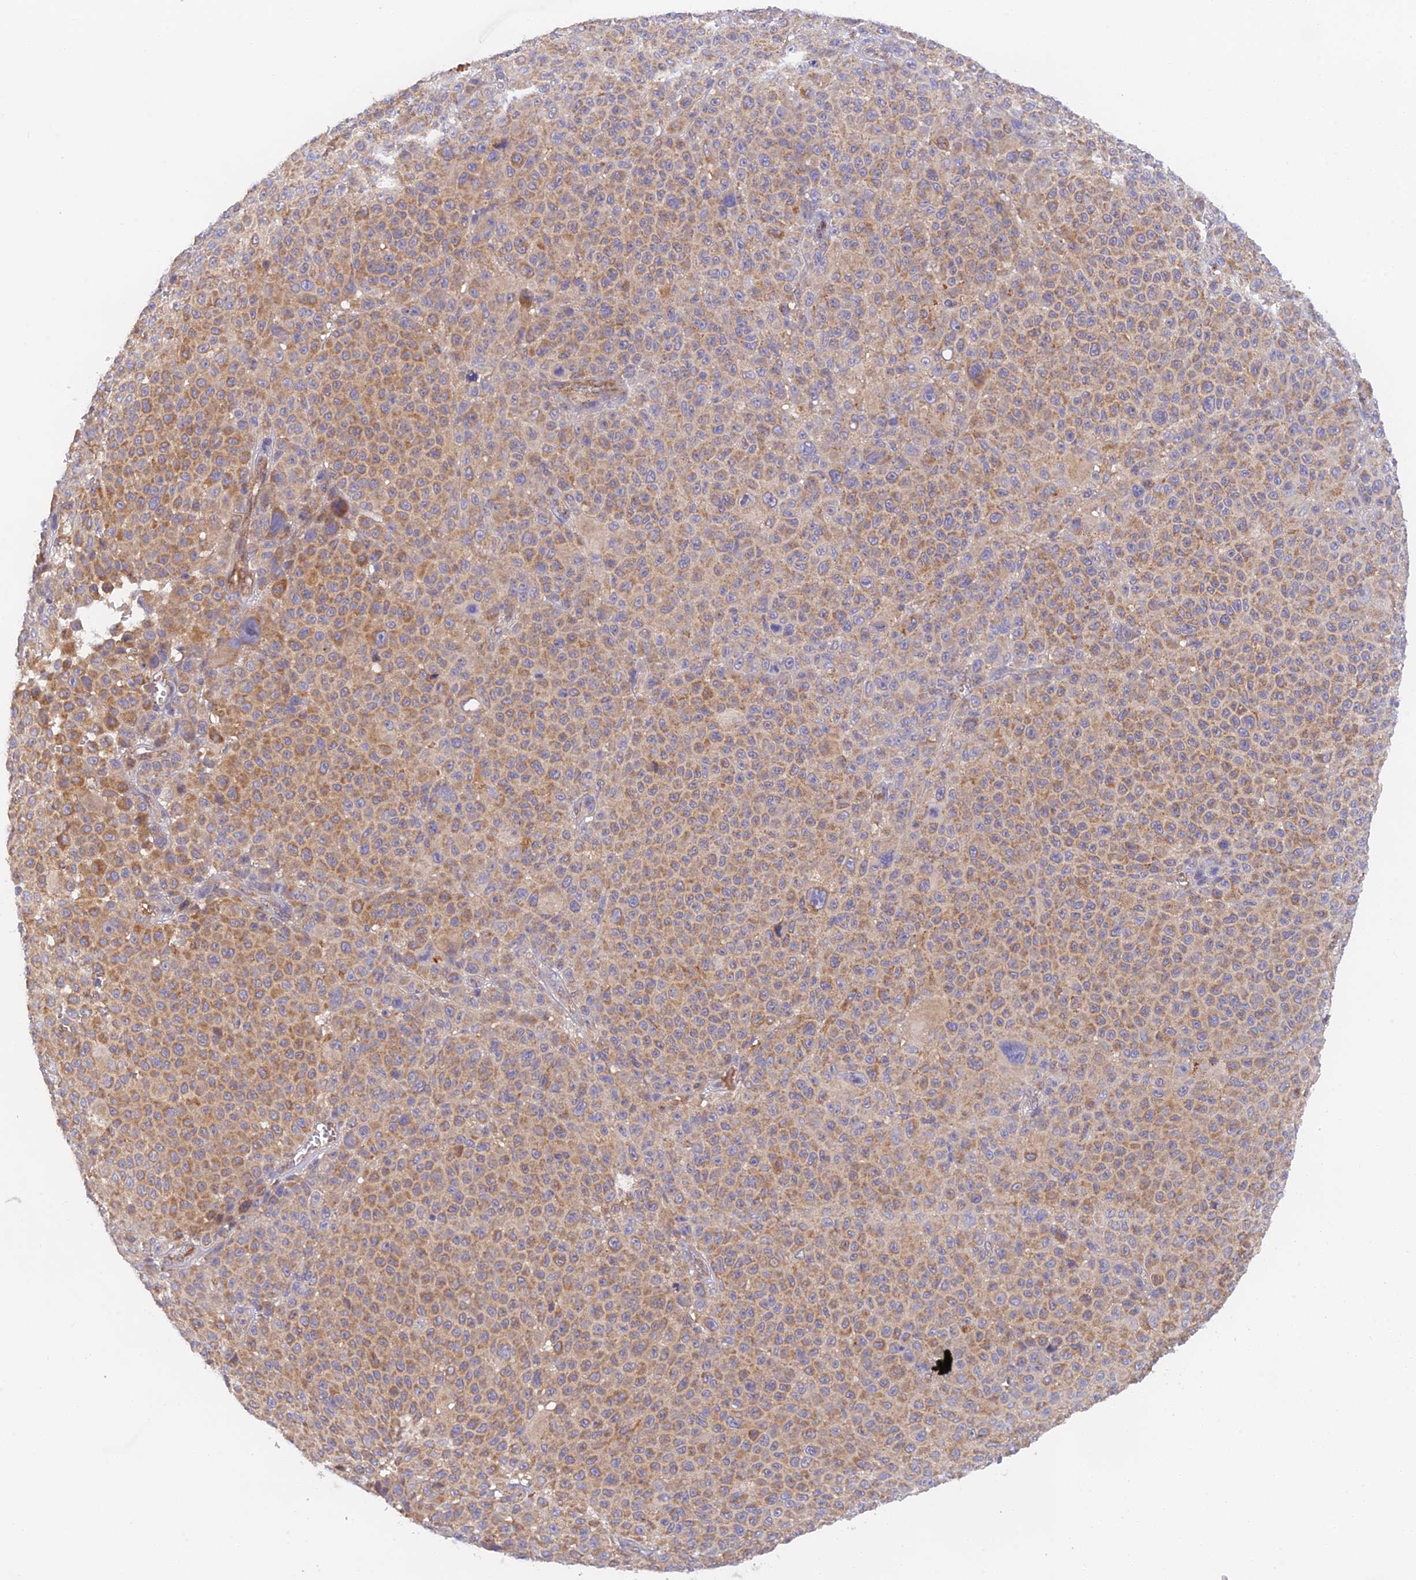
{"staining": {"intensity": "moderate", "quantity": ">75%", "location": "cytoplasmic/membranous"}, "tissue": "melanoma", "cell_type": "Tumor cells", "image_type": "cancer", "snomed": [{"axis": "morphology", "description": "Malignant melanoma, NOS"}, {"axis": "topography", "description": "Skin"}], "caption": "High-power microscopy captured an immunohistochemistry micrograph of melanoma, revealing moderate cytoplasmic/membranous staining in approximately >75% of tumor cells. (brown staining indicates protein expression, while blue staining denotes nuclei).", "gene": "RANBP6", "patient": {"sex": "female", "age": 94}}